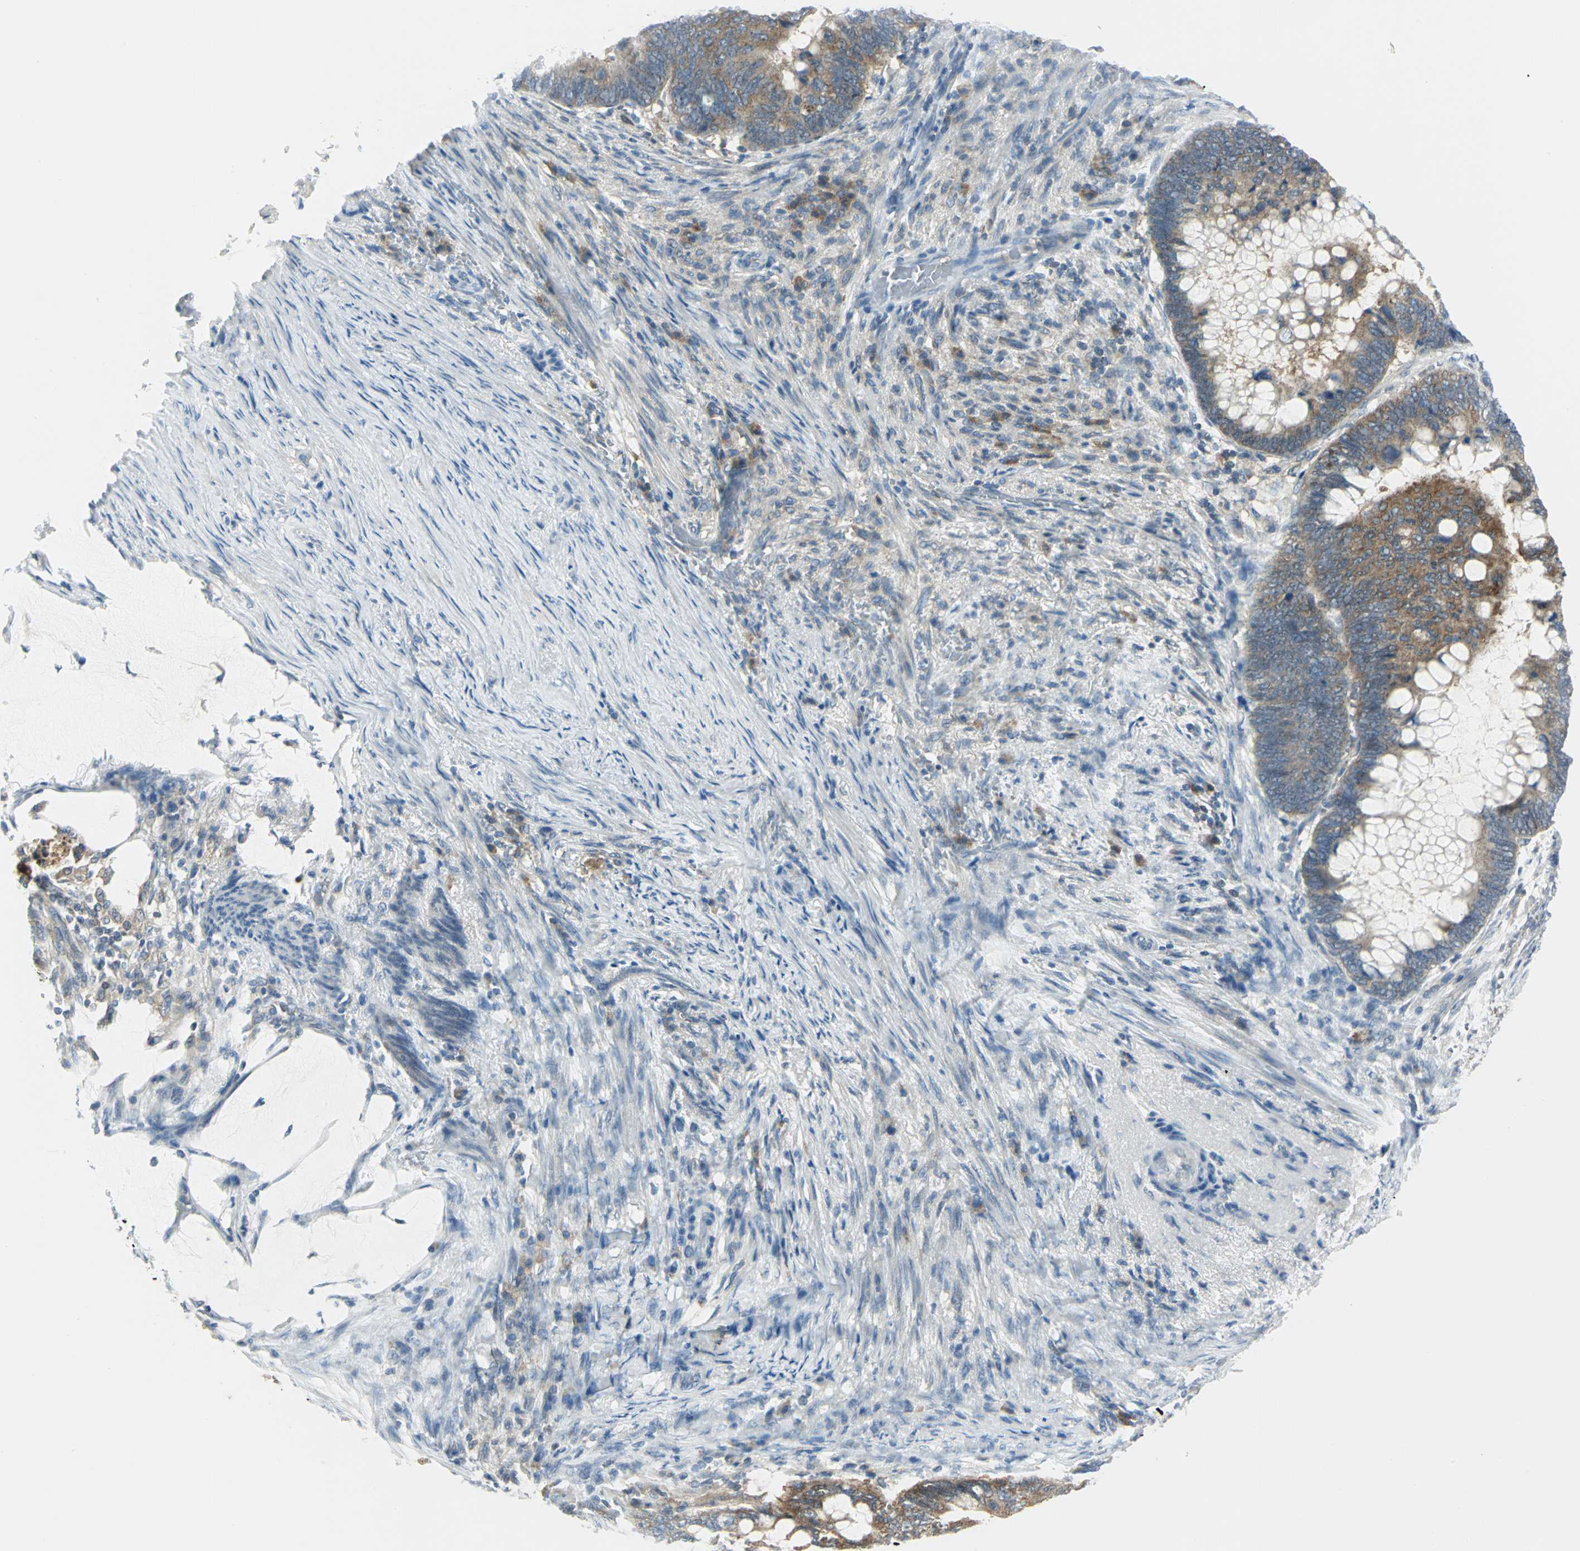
{"staining": {"intensity": "strong", "quantity": ">75%", "location": "cytoplasmic/membranous"}, "tissue": "colorectal cancer", "cell_type": "Tumor cells", "image_type": "cancer", "snomed": [{"axis": "morphology", "description": "Normal tissue, NOS"}, {"axis": "morphology", "description": "Adenocarcinoma, NOS"}, {"axis": "topography", "description": "Rectum"}, {"axis": "topography", "description": "Peripheral nerve tissue"}], "caption": "Protein positivity by immunohistochemistry reveals strong cytoplasmic/membranous staining in approximately >75% of tumor cells in colorectal cancer. The staining is performed using DAB brown chromogen to label protein expression. The nuclei are counter-stained blue using hematoxylin.", "gene": "ALDOA", "patient": {"sex": "male", "age": 92}}